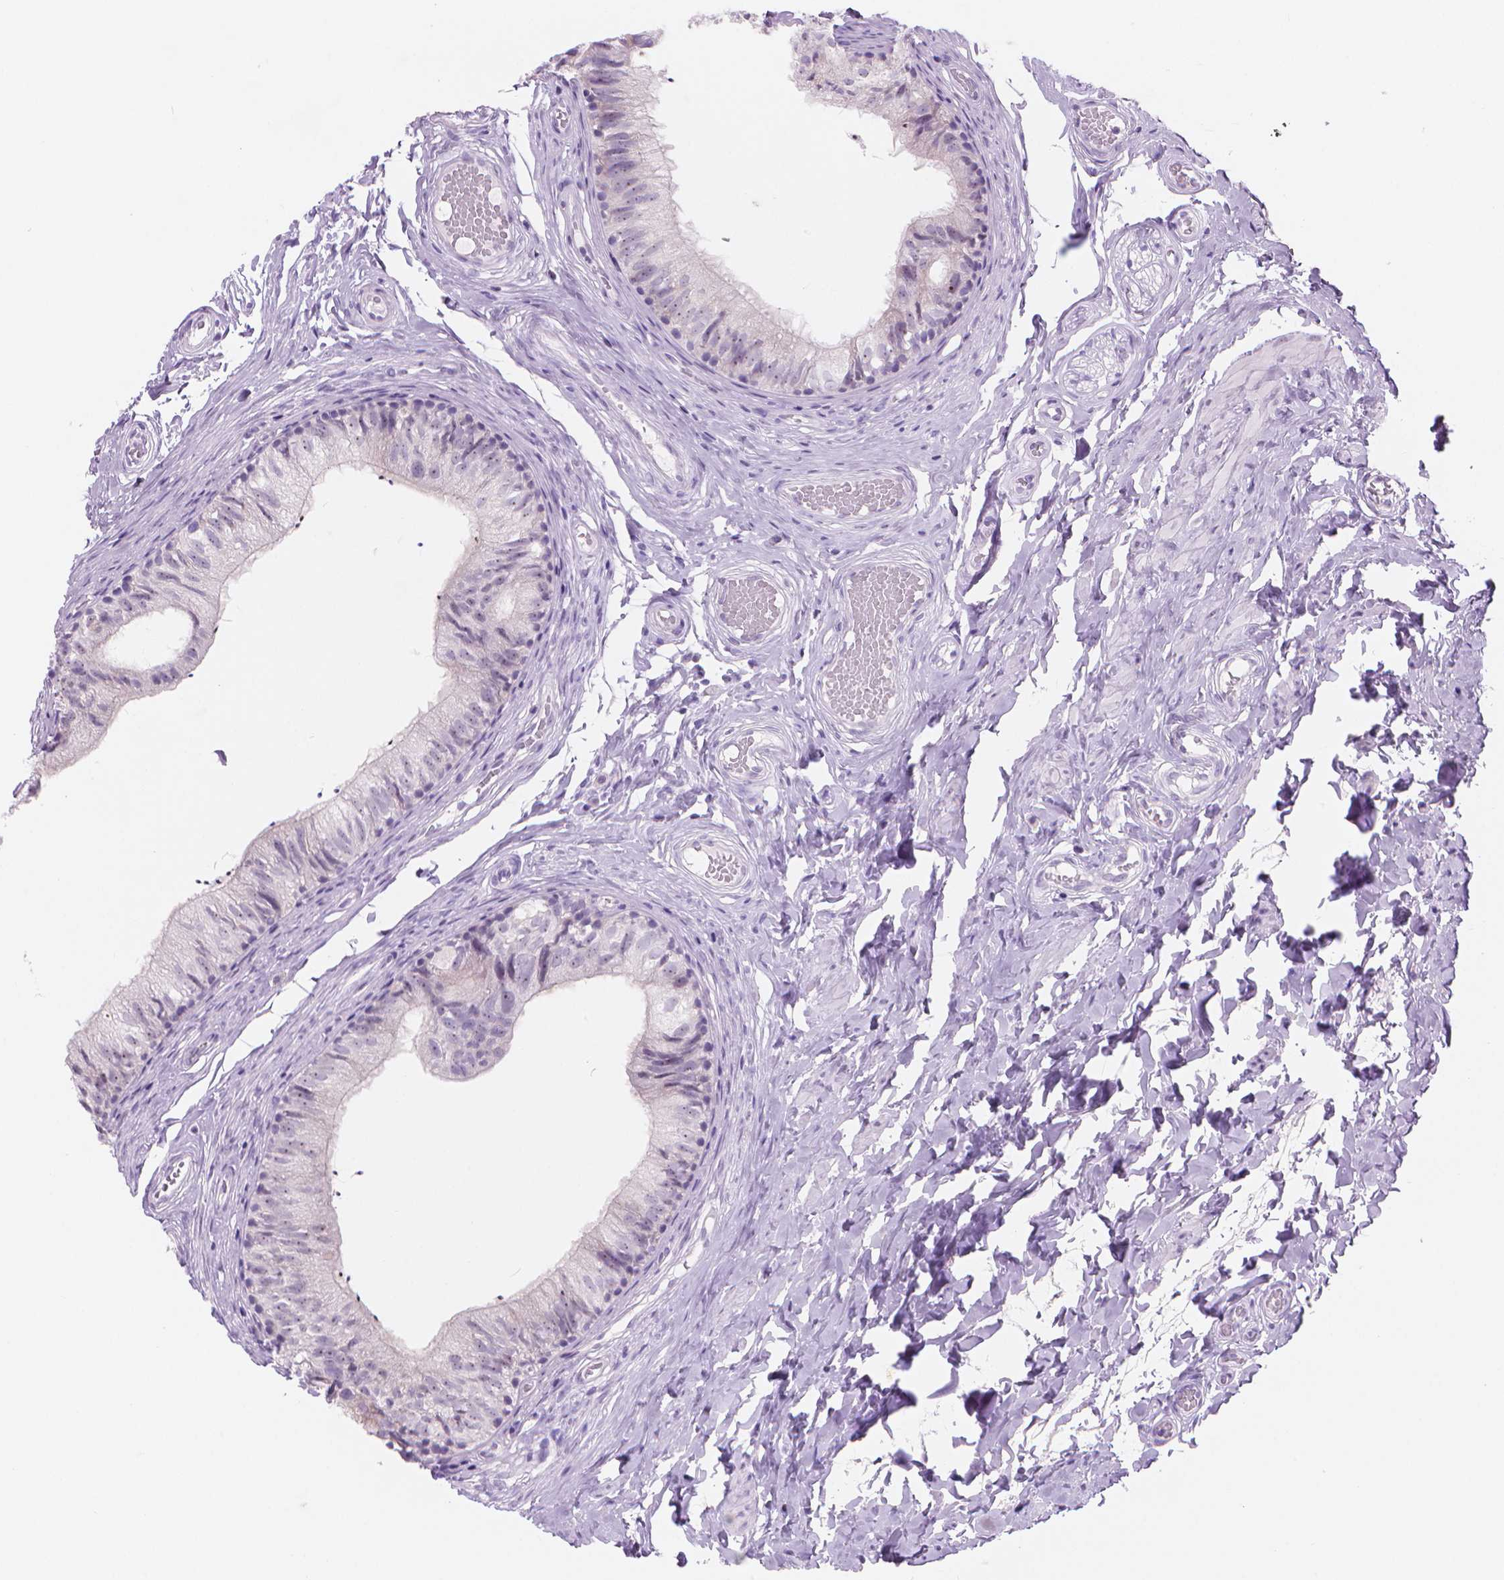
{"staining": {"intensity": "negative", "quantity": "none", "location": "none"}, "tissue": "epididymis", "cell_type": "Glandular cells", "image_type": "normal", "snomed": [{"axis": "morphology", "description": "Normal tissue, NOS"}, {"axis": "topography", "description": "Epididymis"}], "caption": "Immunohistochemistry photomicrograph of normal epididymis stained for a protein (brown), which shows no expression in glandular cells. (Stains: DAB (3,3'-diaminobenzidine) IHC with hematoxylin counter stain, Microscopy: brightfield microscopy at high magnification).", "gene": "ENSG00000187186", "patient": {"sex": "male", "age": 29}}